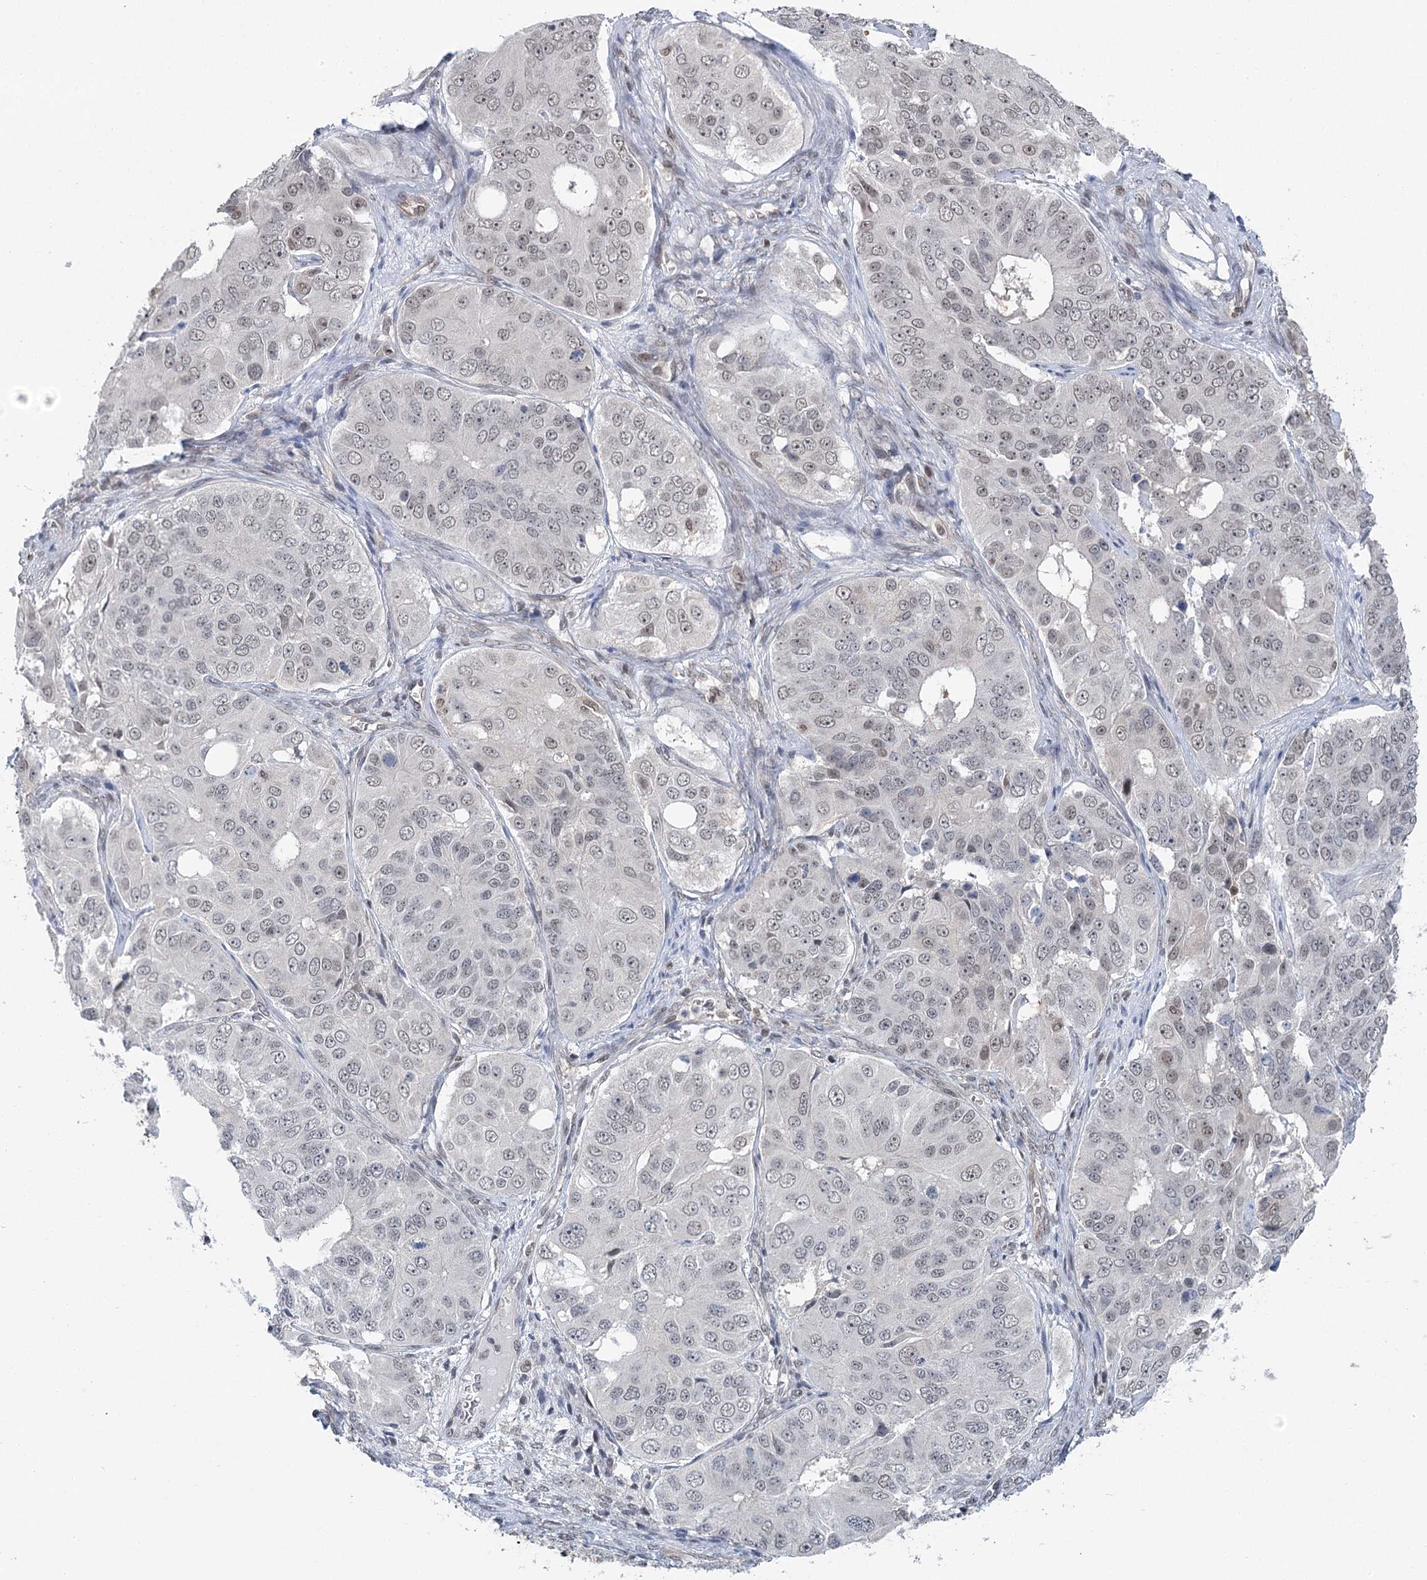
{"staining": {"intensity": "weak", "quantity": "<25%", "location": "nuclear"}, "tissue": "ovarian cancer", "cell_type": "Tumor cells", "image_type": "cancer", "snomed": [{"axis": "morphology", "description": "Carcinoma, endometroid"}, {"axis": "topography", "description": "Ovary"}], "caption": "Human ovarian cancer (endometroid carcinoma) stained for a protein using IHC shows no staining in tumor cells.", "gene": "PDS5A", "patient": {"sex": "female", "age": 51}}